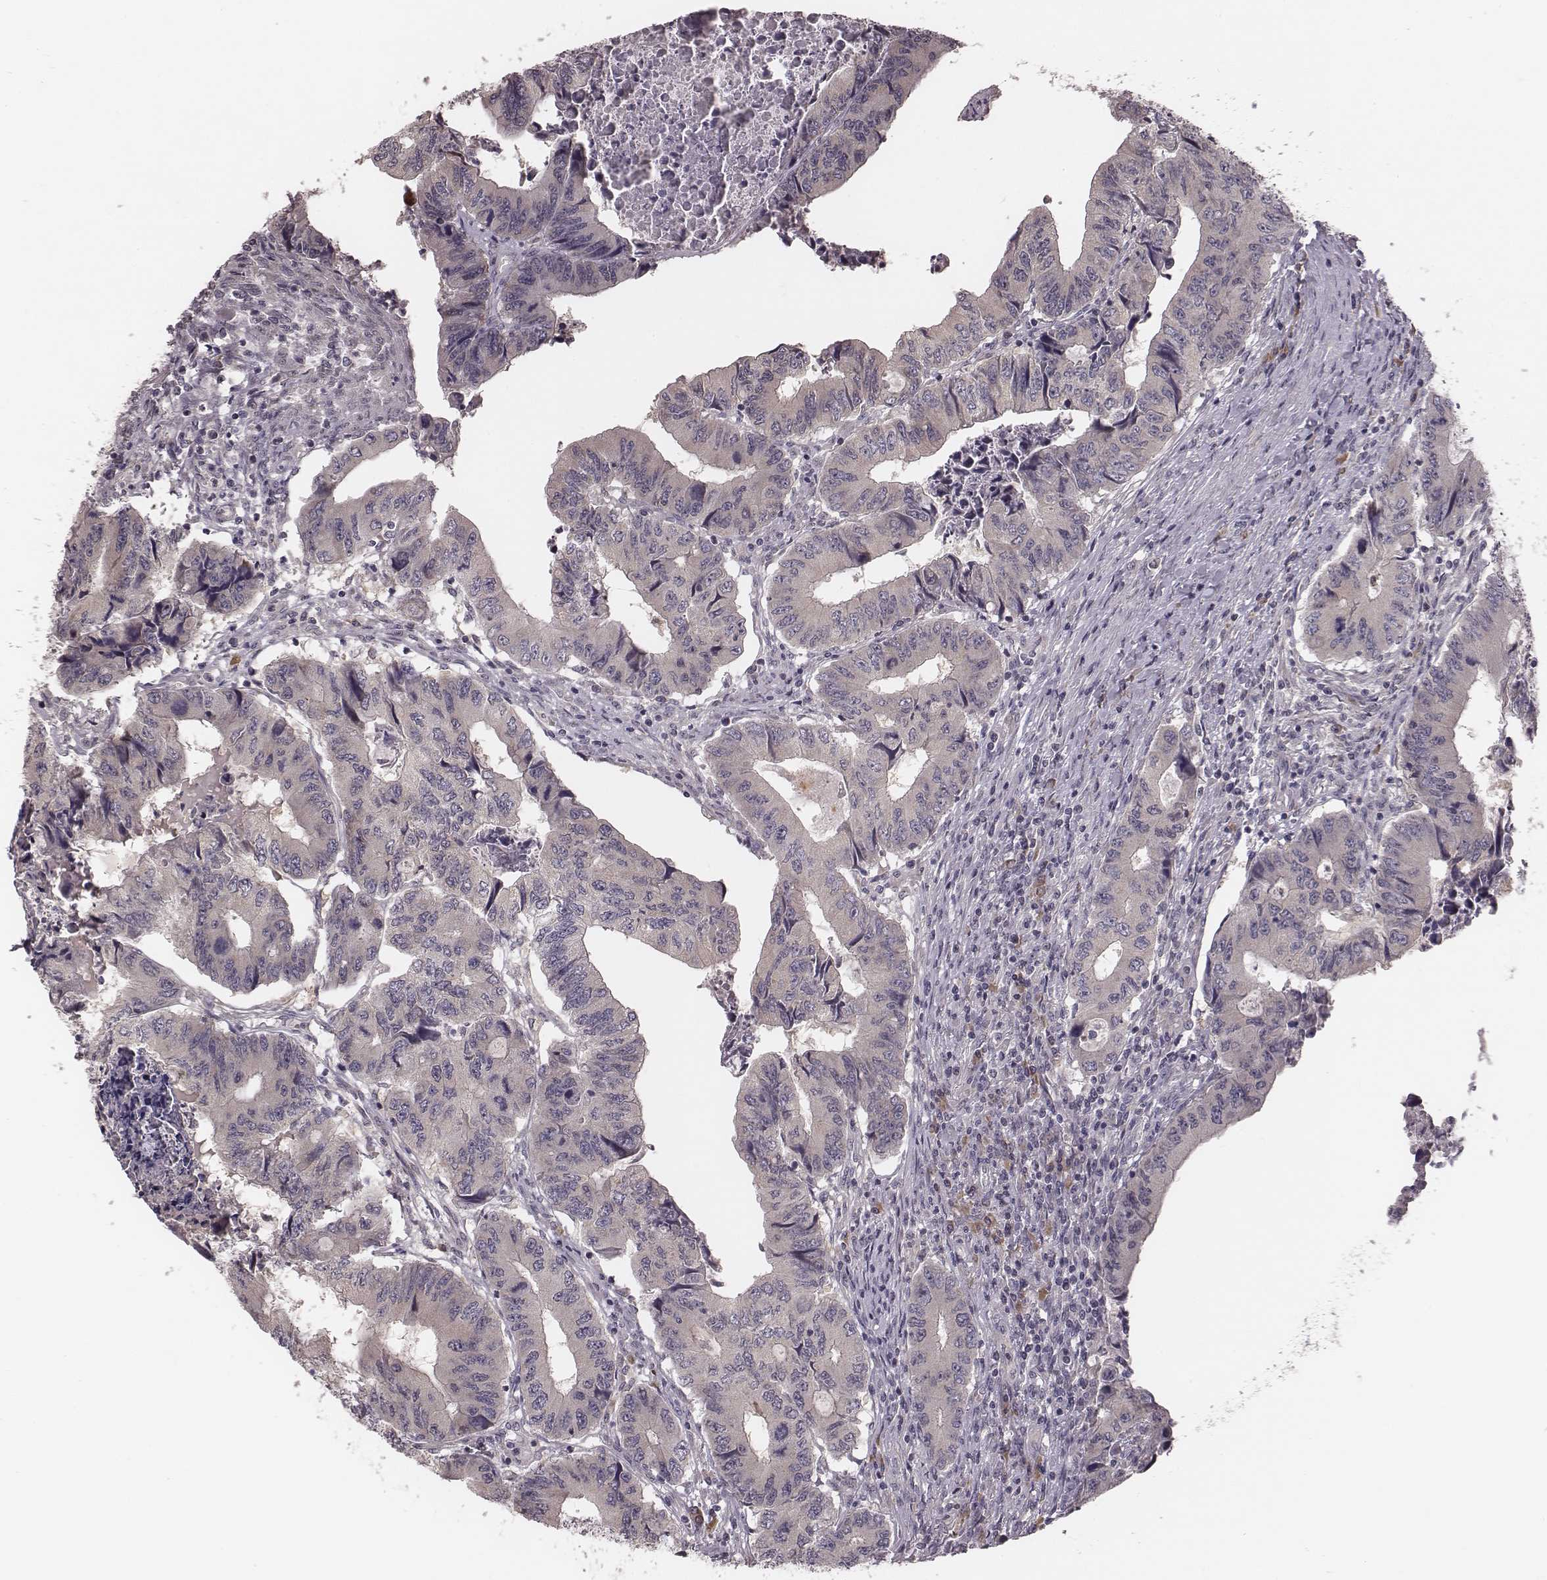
{"staining": {"intensity": "weak", "quantity": "25%-75%", "location": "cytoplasmic/membranous"}, "tissue": "colorectal cancer", "cell_type": "Tumor cells", "image_type": "cancer", "snomed": [{"axis": "morphology", "description": "Adenocarcinoma, NOS"}, {"axis": "topography", "description": "Colon"}], "caption": "A photomicrograph of colorectal cancer stained for a protein shows weak cytoplasmic/membranous brown staining in tumor cells. (Brightfield microscopy of DAB IHC at high magnification).", "gene": "P2RX5", "patient": {"sex": "male", "age": 53}}